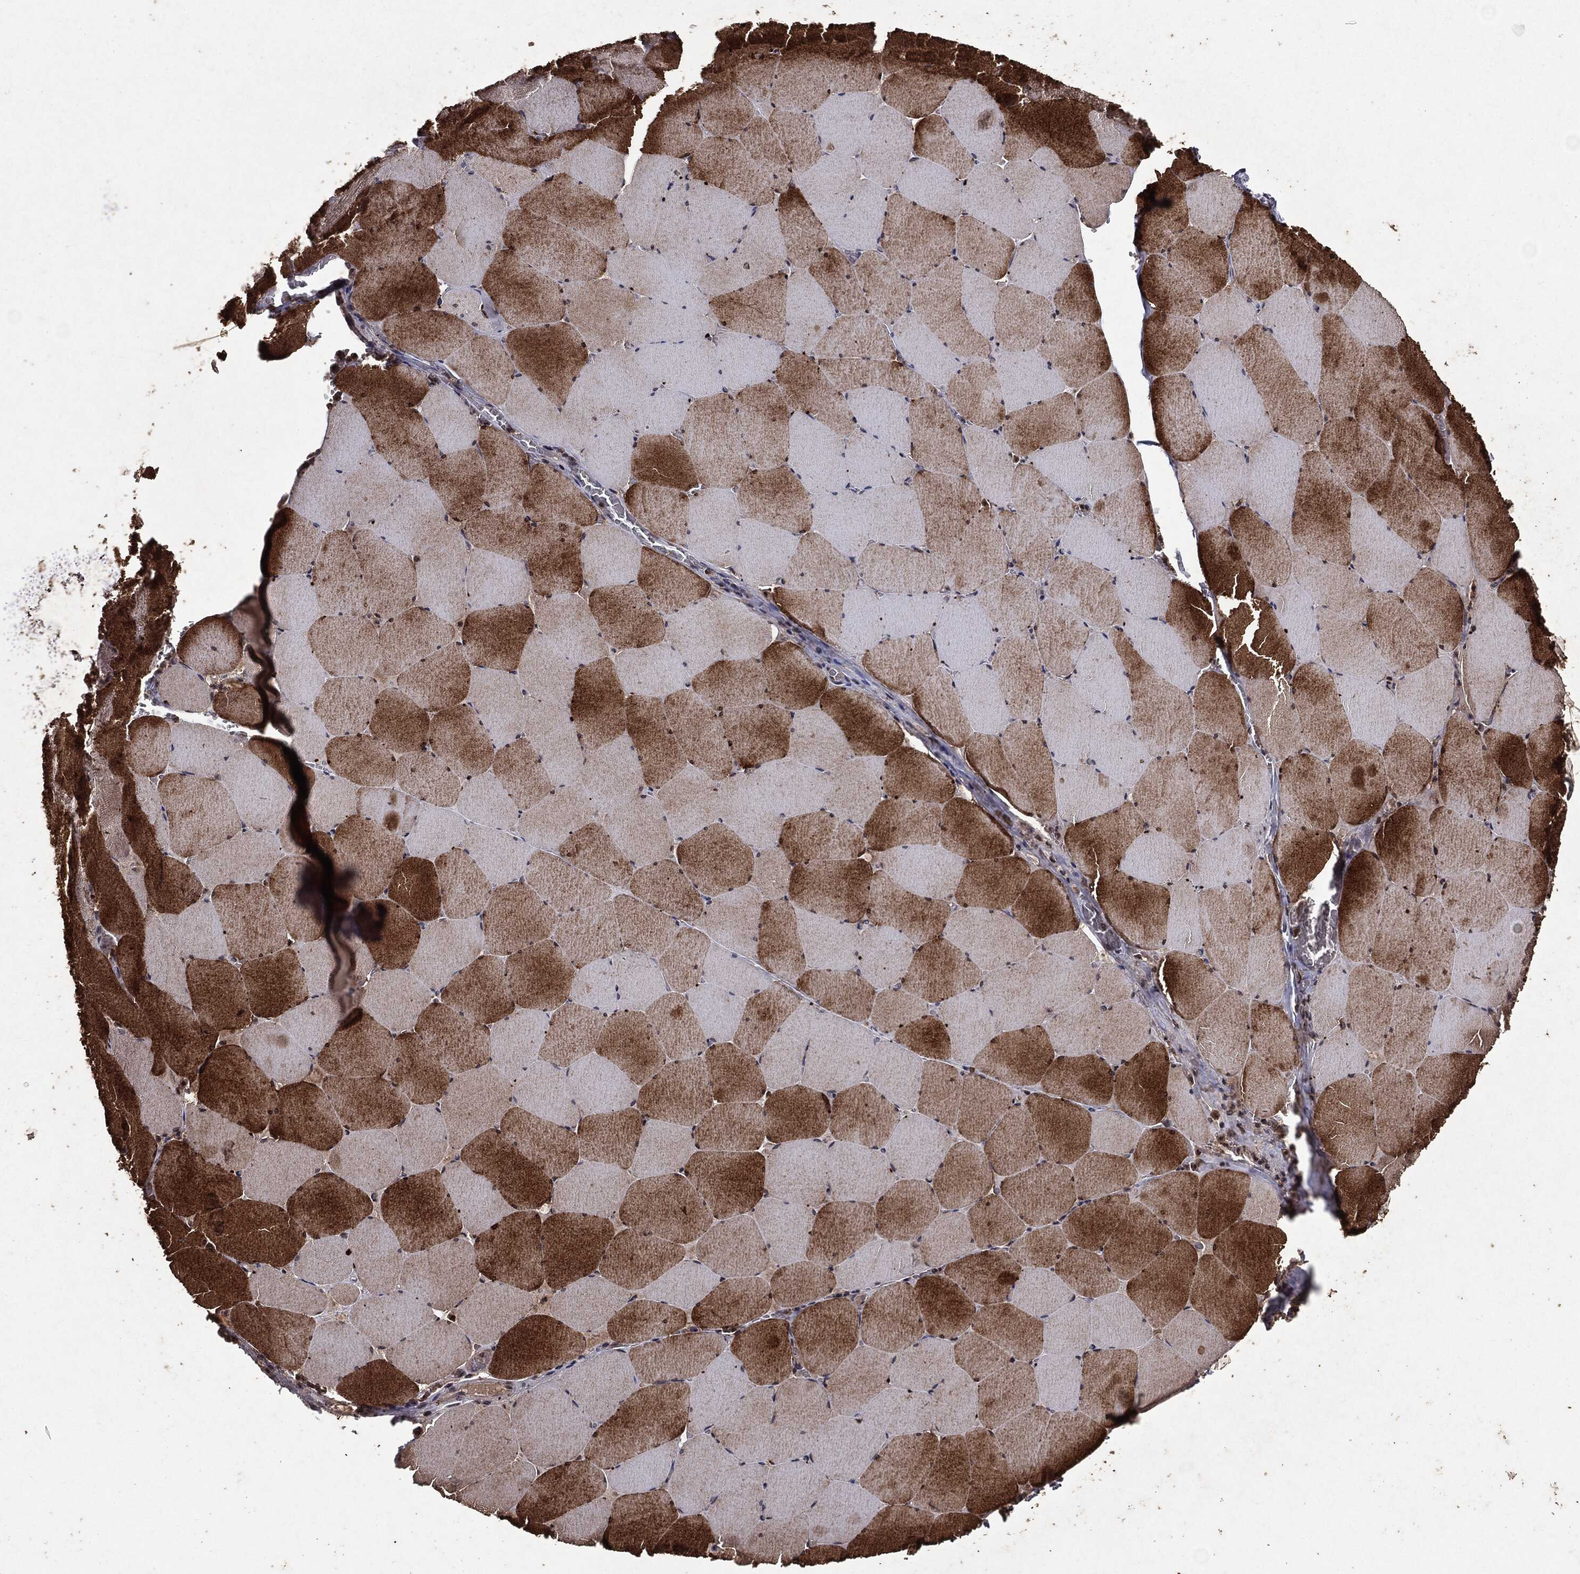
{"staining": {"intensity": "strong", "quantity": "25%-75%", "location": "cytoplasmic/membranous"}, "tissue": "skeletal muscle", "cell_type": "Myocytes", "image_type": "normal", "snomed": [{"axis": "morphology", "description": "Normal tissue, NOS"}, {"axis": "morphology", "description": "Malignant melanoma, Metastatic site"}, {"axis": "topography", "description": "Skeletal muscle"}], "caption": "The immunohistochemical stain labels strong cytoplasmic/membranous expression in myocytes of normal skeletal muscle.", "gene": "MTOR", "patient": {"sex": "male", "age": 50}}